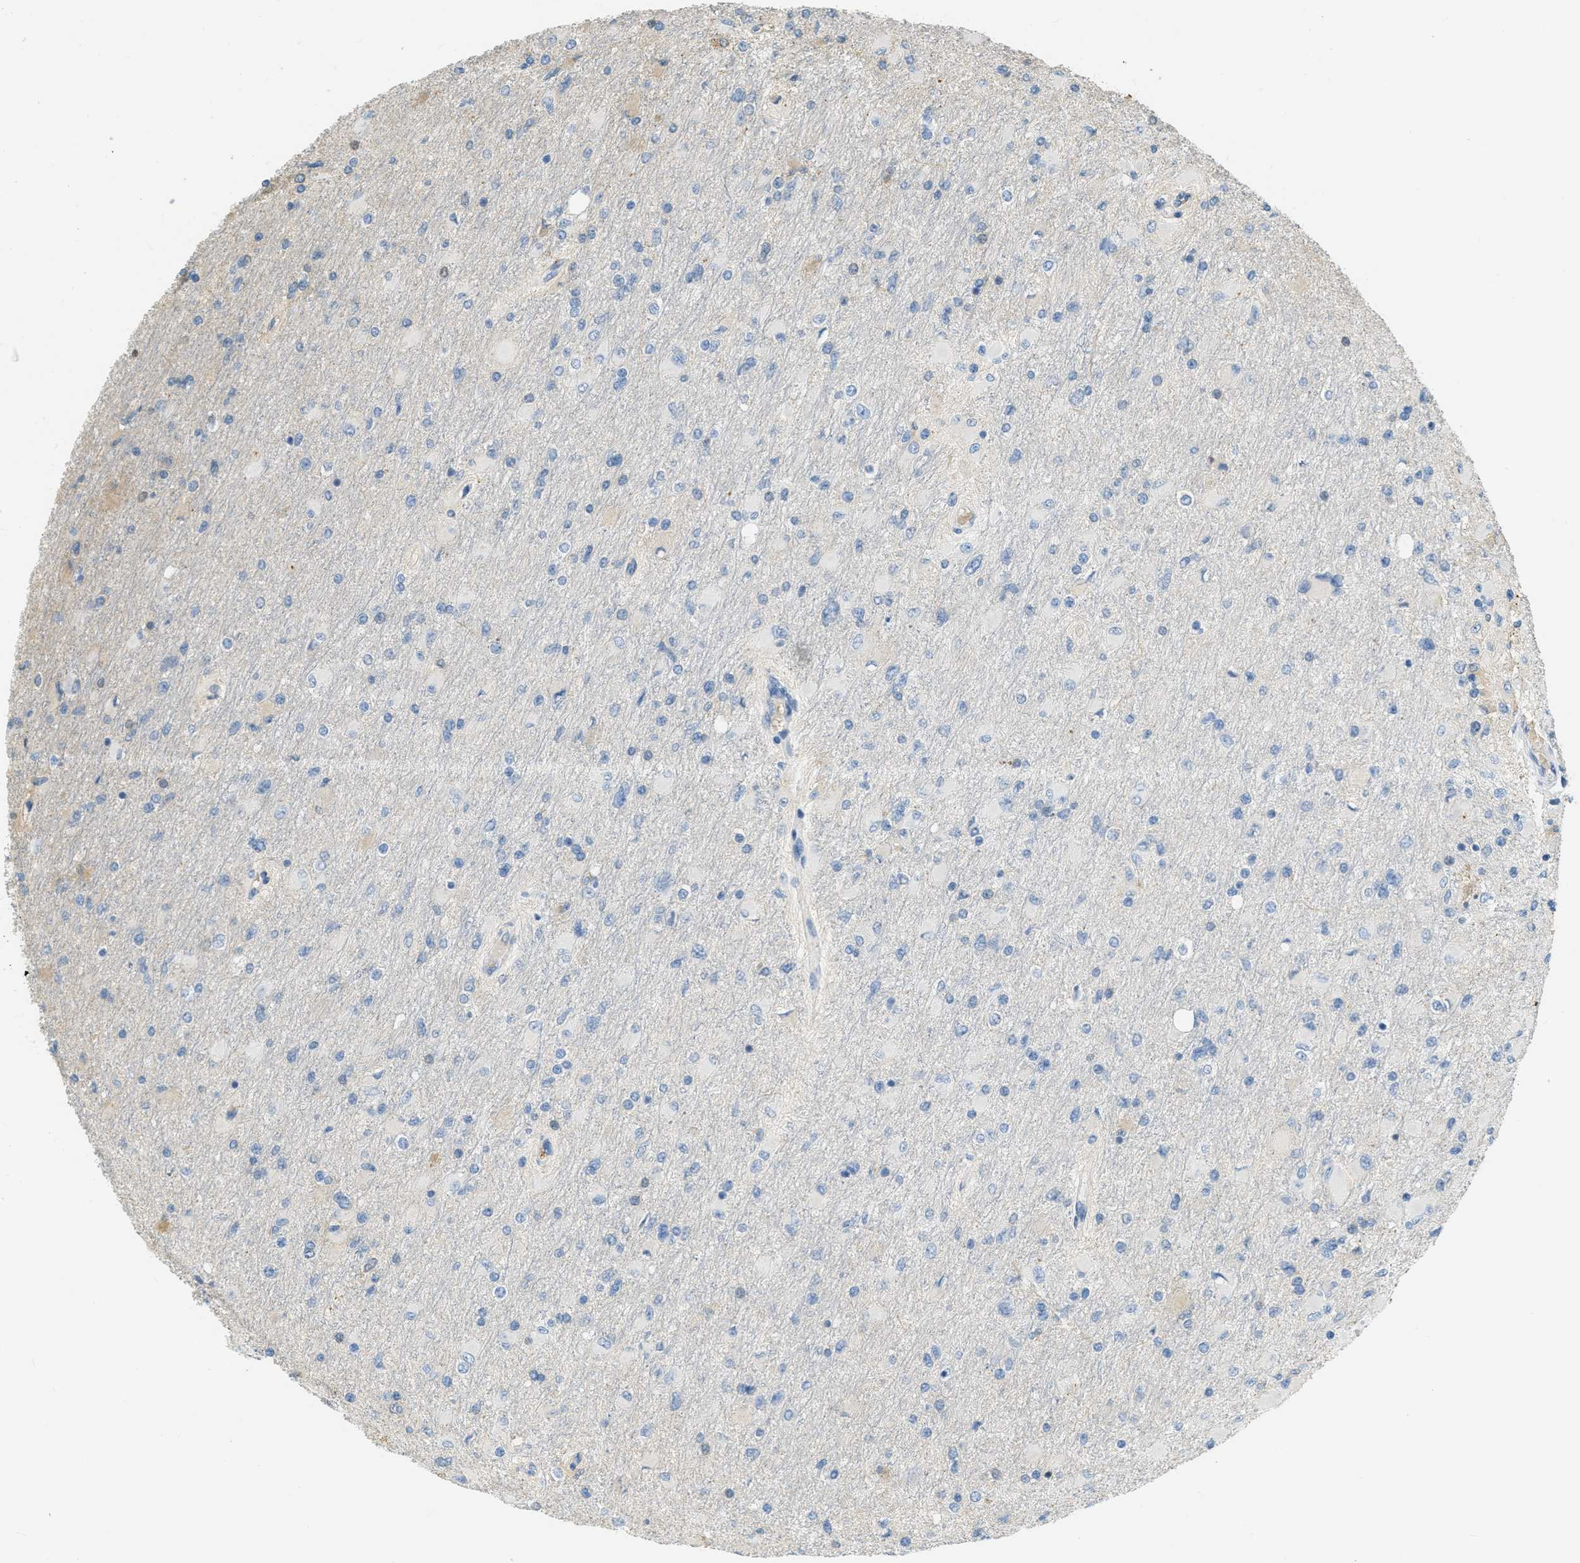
{"staining": {"intensity": "weak", "quantity": "<25%", "location": "cytoplasmic/membranous"}, "tissue": "glioma", "cell_type": "Tumor cells", "image_type": "cancer", "snomed": [{"axis": "morphology", "description": "Glioma, malignant, High grade"}, {"axis": "topography", "description": "Cerebral cortex"}], "caption": "Glioma stained for a protein using IHC demonstrates no expression tumor cells.", "gene": "PRTN3", "patient": {"sex": "female", "age": 36}}